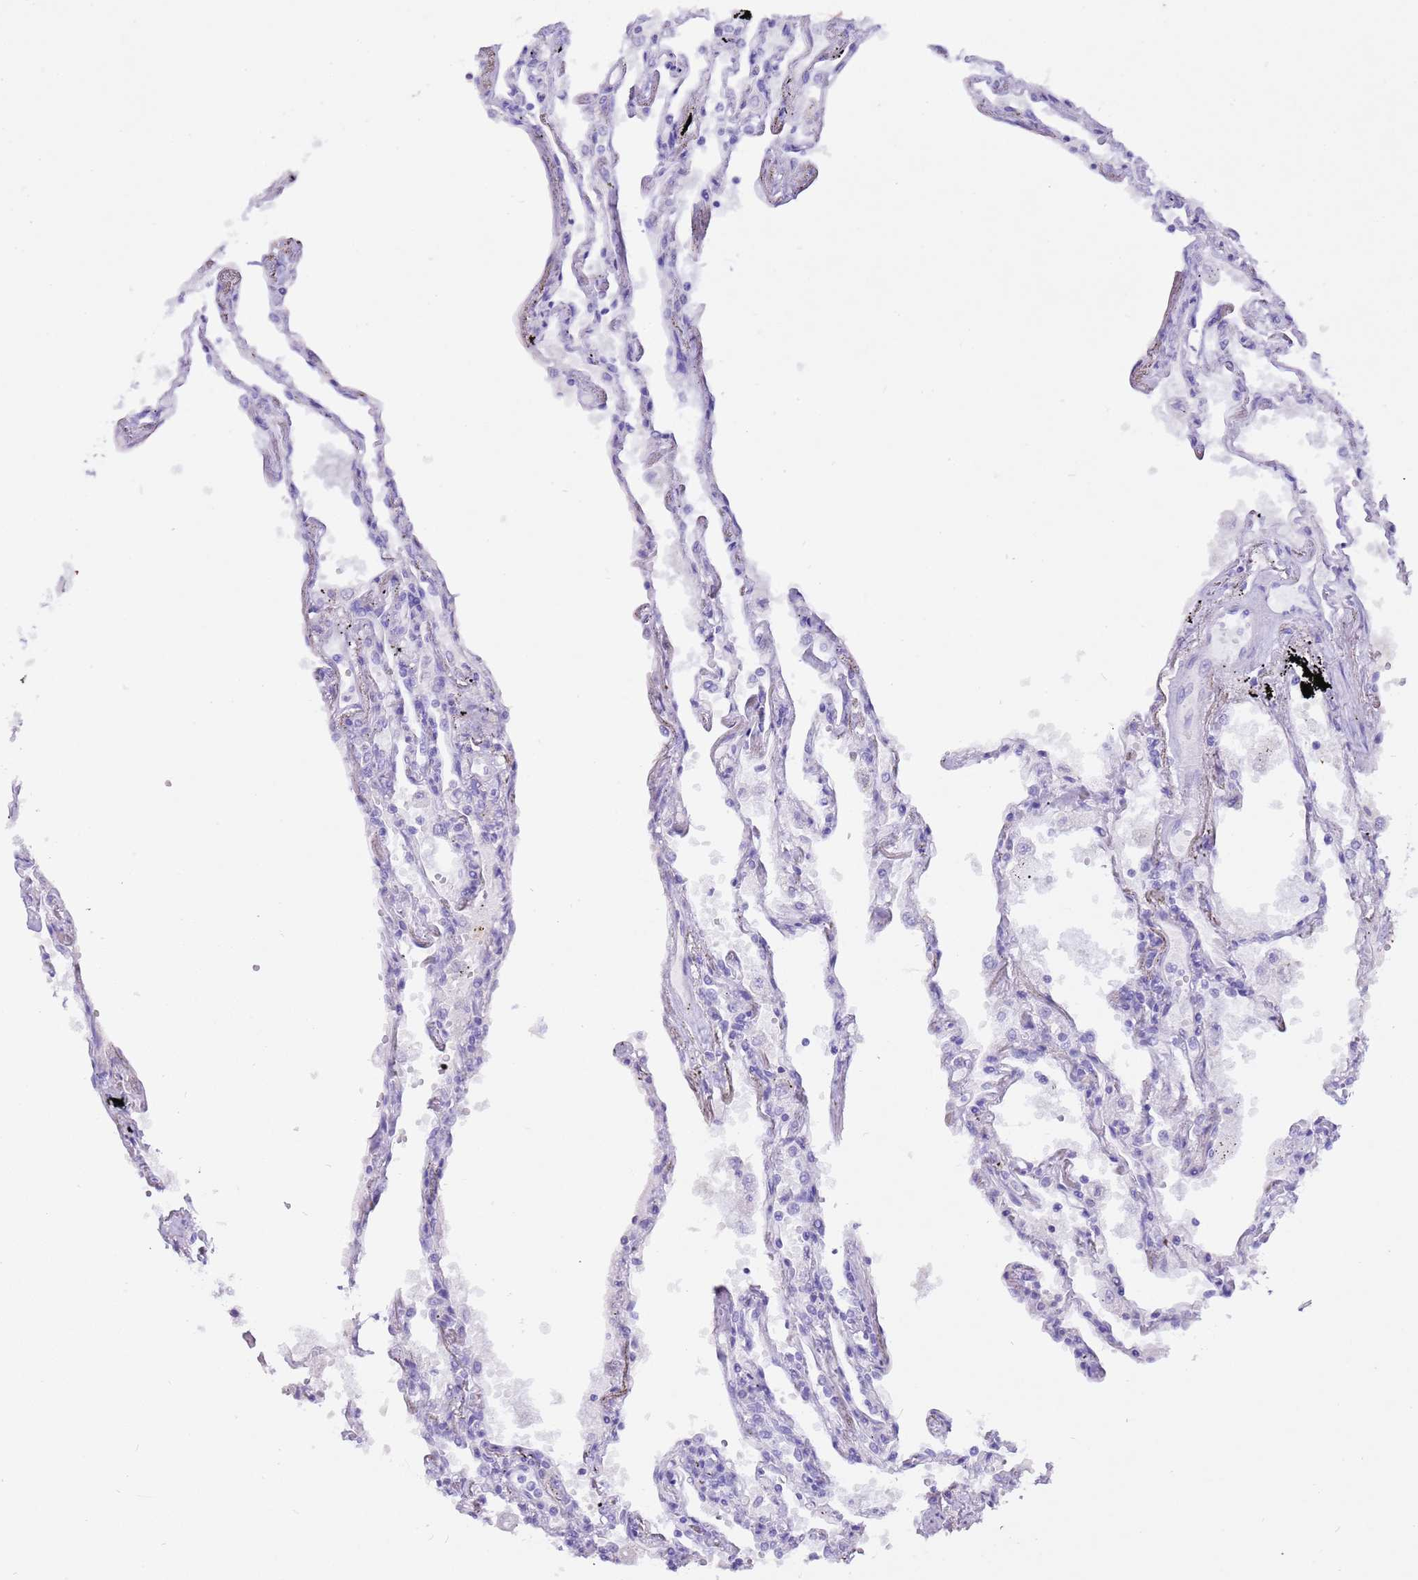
{"staining": {"intensity": "negative", "quantity": "none", "location": "none"}, "tissue": "lung", "cell_type": "Alveolar cells", "image_type": "normal", "snomed": [{"axis": "morphology", "description": "Normal tissue, NOS"}, {"axis": "topography", "description": "Lung"}], "caption": "Unremarkable lung was stained to show a protein in brown. There is no significant expression in alveolar cells. (Stains: DAB (3,3'-diaminobenzidine) immunohistochemistry with hematoxylin counter stain, Microscopy: brightfield microscopy at high magnification).", "gene": "CPB1", "patient": {"sex": "female", "age": 67}}